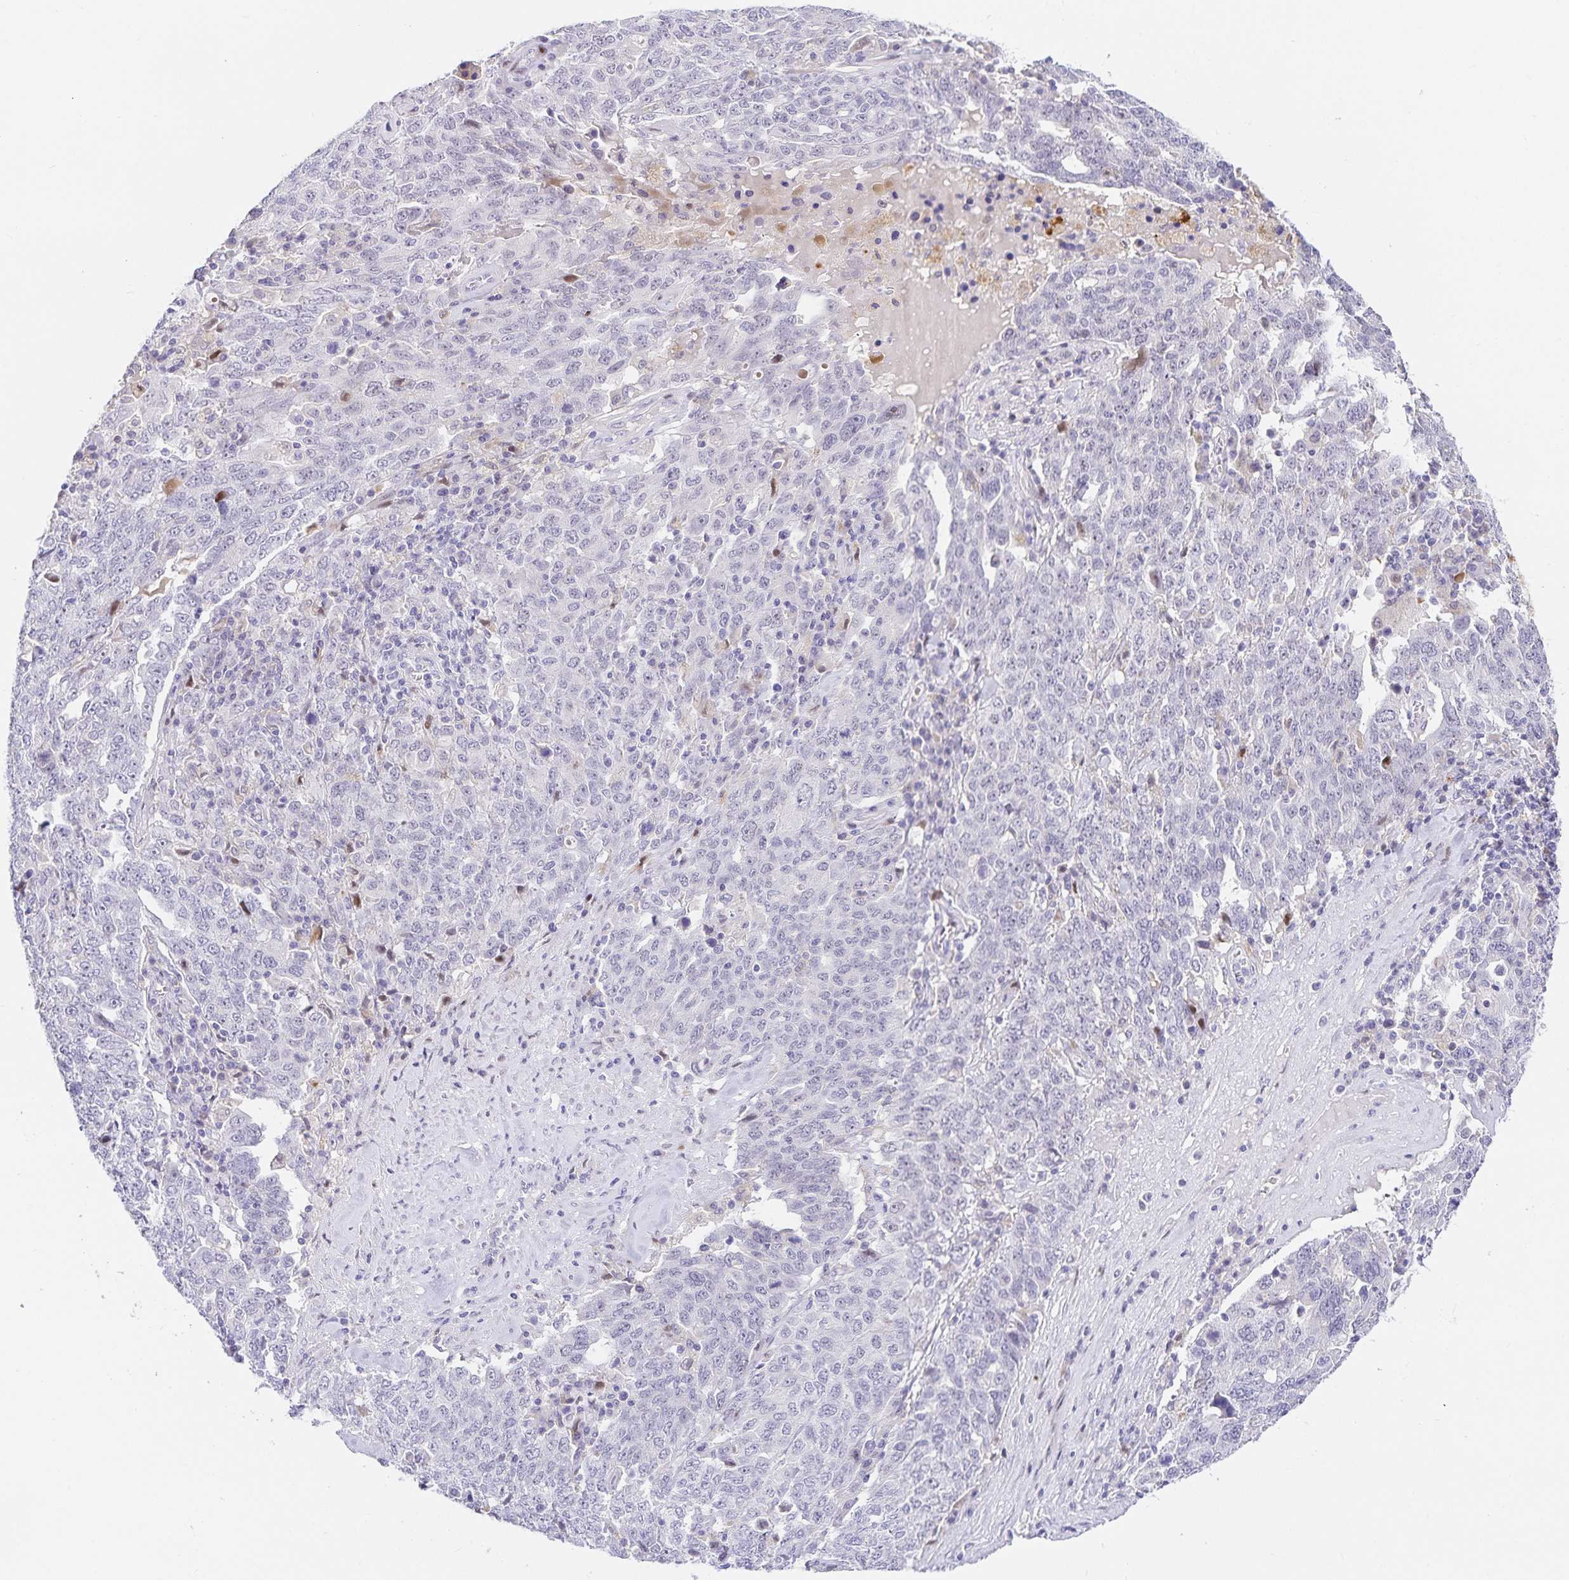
{"staining": {"intensity": "negative", "quantity": "none", "location": "none"}, "tissue": "ovarian cancer", "cell_type": "Tumor cells", "image_type": "cancer", "snomed": [{"axis": "morphology", "description": "Carcinoma, endometroid"}, {"axis": "topography", "description": "Ovary"}], "caption": "A histopathology image of endometroid carcinoma (ovarian) stained for a protein exhibits no brown staining in tumor cells. Brightfield microscopy of immunohistochemistry (IHC) stained with DAB (brown) and hematoxylin (blue), captured at high magnification.", "gene": "KBTBD13", "patient": {"sex": "female", "age": 62}}